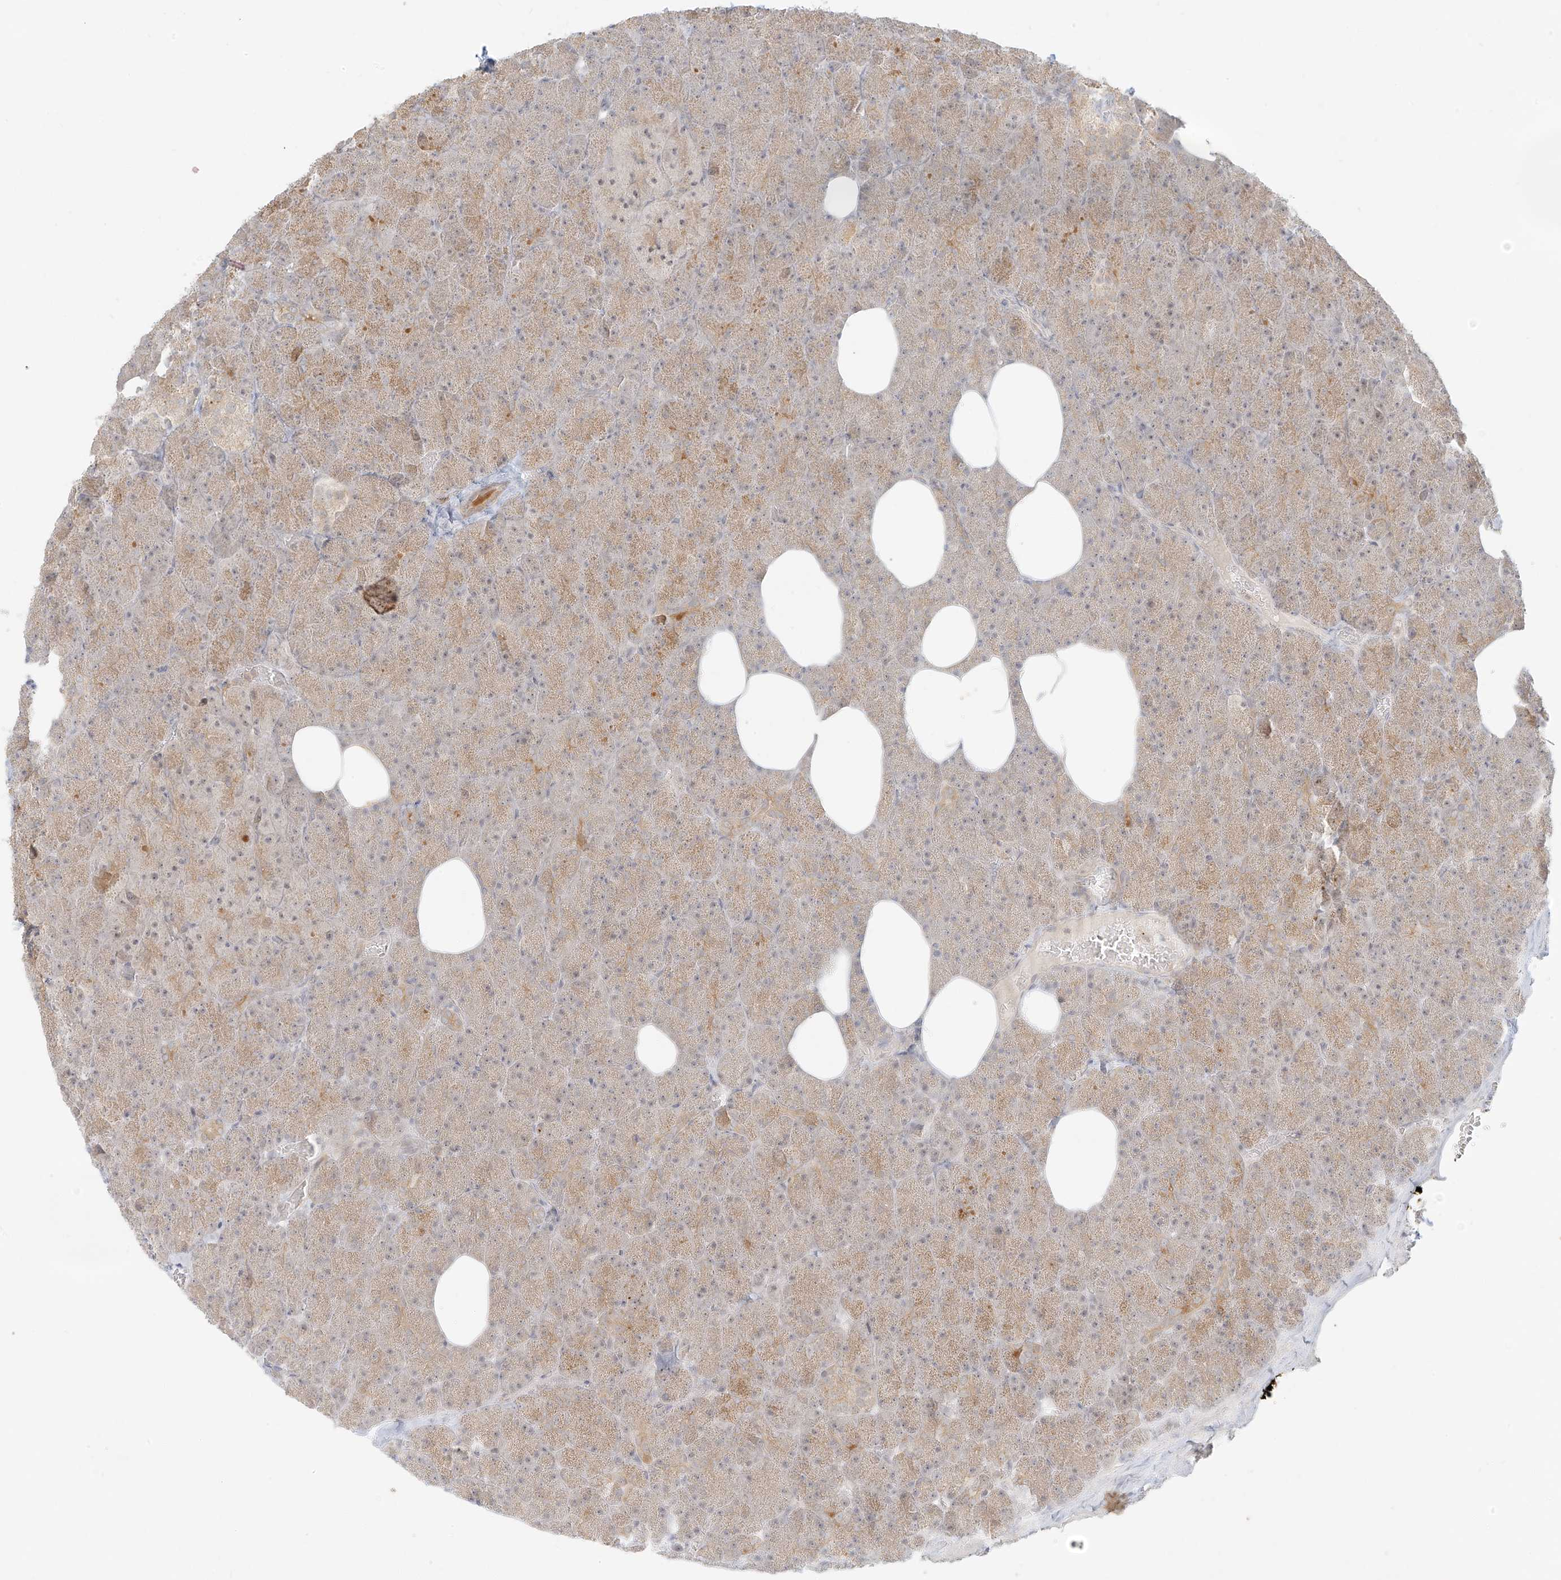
{"staining": {"intensity": "moderate", "quantity": ">75%", "location": "cytoplasmic/membranous"}, "tissue": "pancreas", "cell_type": "Exocrine glandular cells", "image_type": "normal", "snomed": [{"axis": "morphology", "description": "Normal tissue, NOS"}, {"axis": "morphology", "description": "Carcinoid, malignant, NOS"}, {"axis": "topography", "description": "Pancreas"}], "caption": "Immunohistochemical staining of normal human pancreas displays >75% levels of moderate cytoplasmic/membranous protein positivity in approximately >75% of exocrine glandular cells. (brown staining indicates protein expression, while blue staining denotes nuclei).", "gene": "MIPEP", "patient": {"sex": "female", "age": 35}}